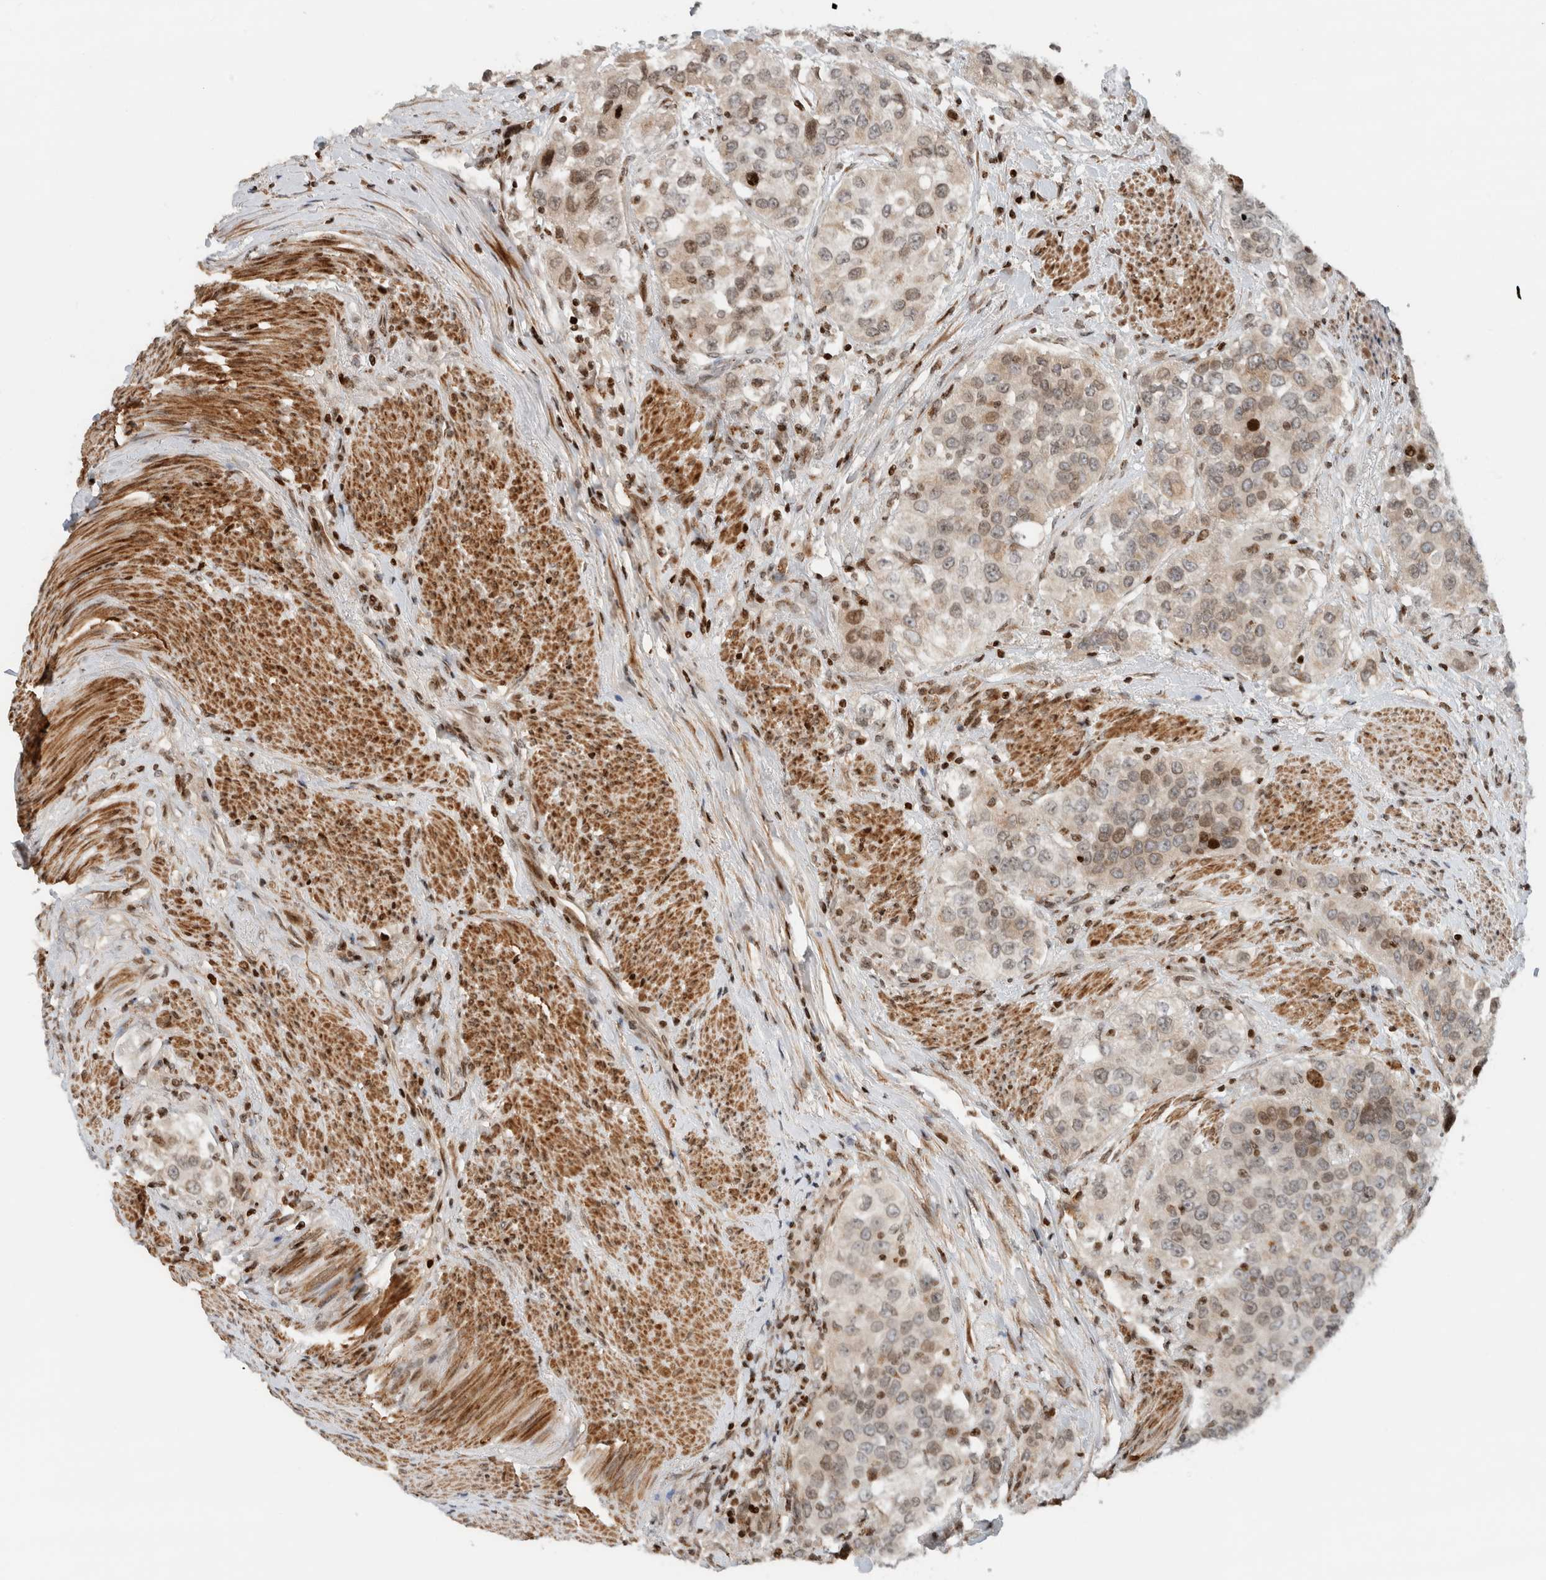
{"staining": {"intensity": "weak", "quantity": ">75%", "location": "nuclear"}, "tissue": "urothelial cancer", "cell_type": "Tumor cells", "image_type": "cancer", "snomed": [{"axis": "morphology", "description": "Urothelial carcinoma, High grade"}, {"axis": "topography", "description": "Urinary bladder"}], "caption": "Protein expression by IHC reveals weak nuclear positivity in about >75% of tumor cells in urothelial cancer.", "gene": "GINS4", "patient": {"sex": "female", "age": 80}}